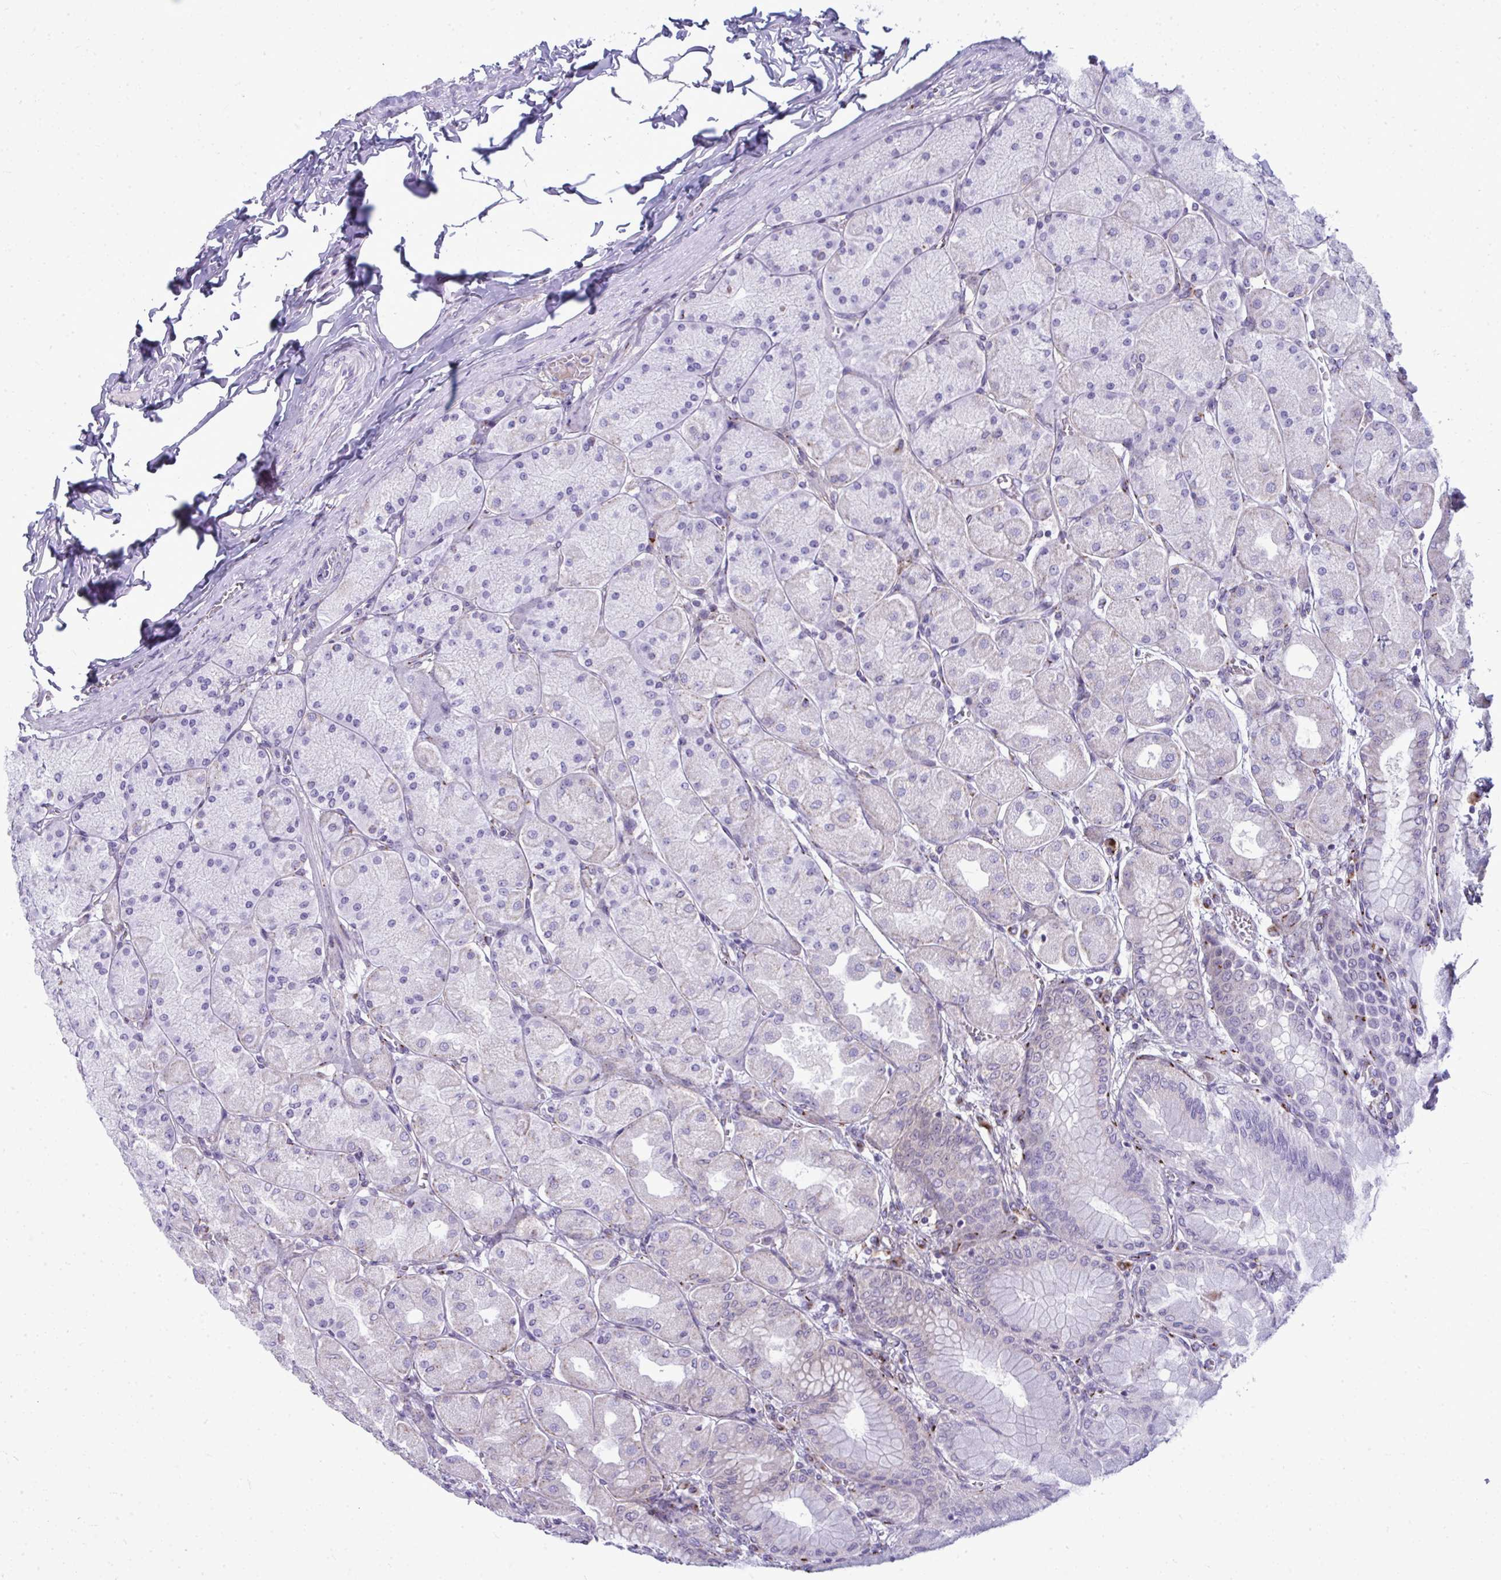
{"staining": {"intensity": "weak", "quantity": "<25%", "location": "cytoplasmic/membranous"}, "tissue": "stomach", "cell_type": "Glandular cells", "image_type": "normal", "snomed": [{"axis": "morphology", "description": "Normal tissue, NOS"}, {"axis": "topography", "description": "Stomach, upper"}], "caption": "Unremarkable stomach was stained to show a protein in brown. There is no significant expression in glandular cells. (DAB (3,3'-diaminobenzidine) IHC with hematoxylin counter stain).", "gene": "DTX4", "patient": {"sex": "female", "age": 56}}